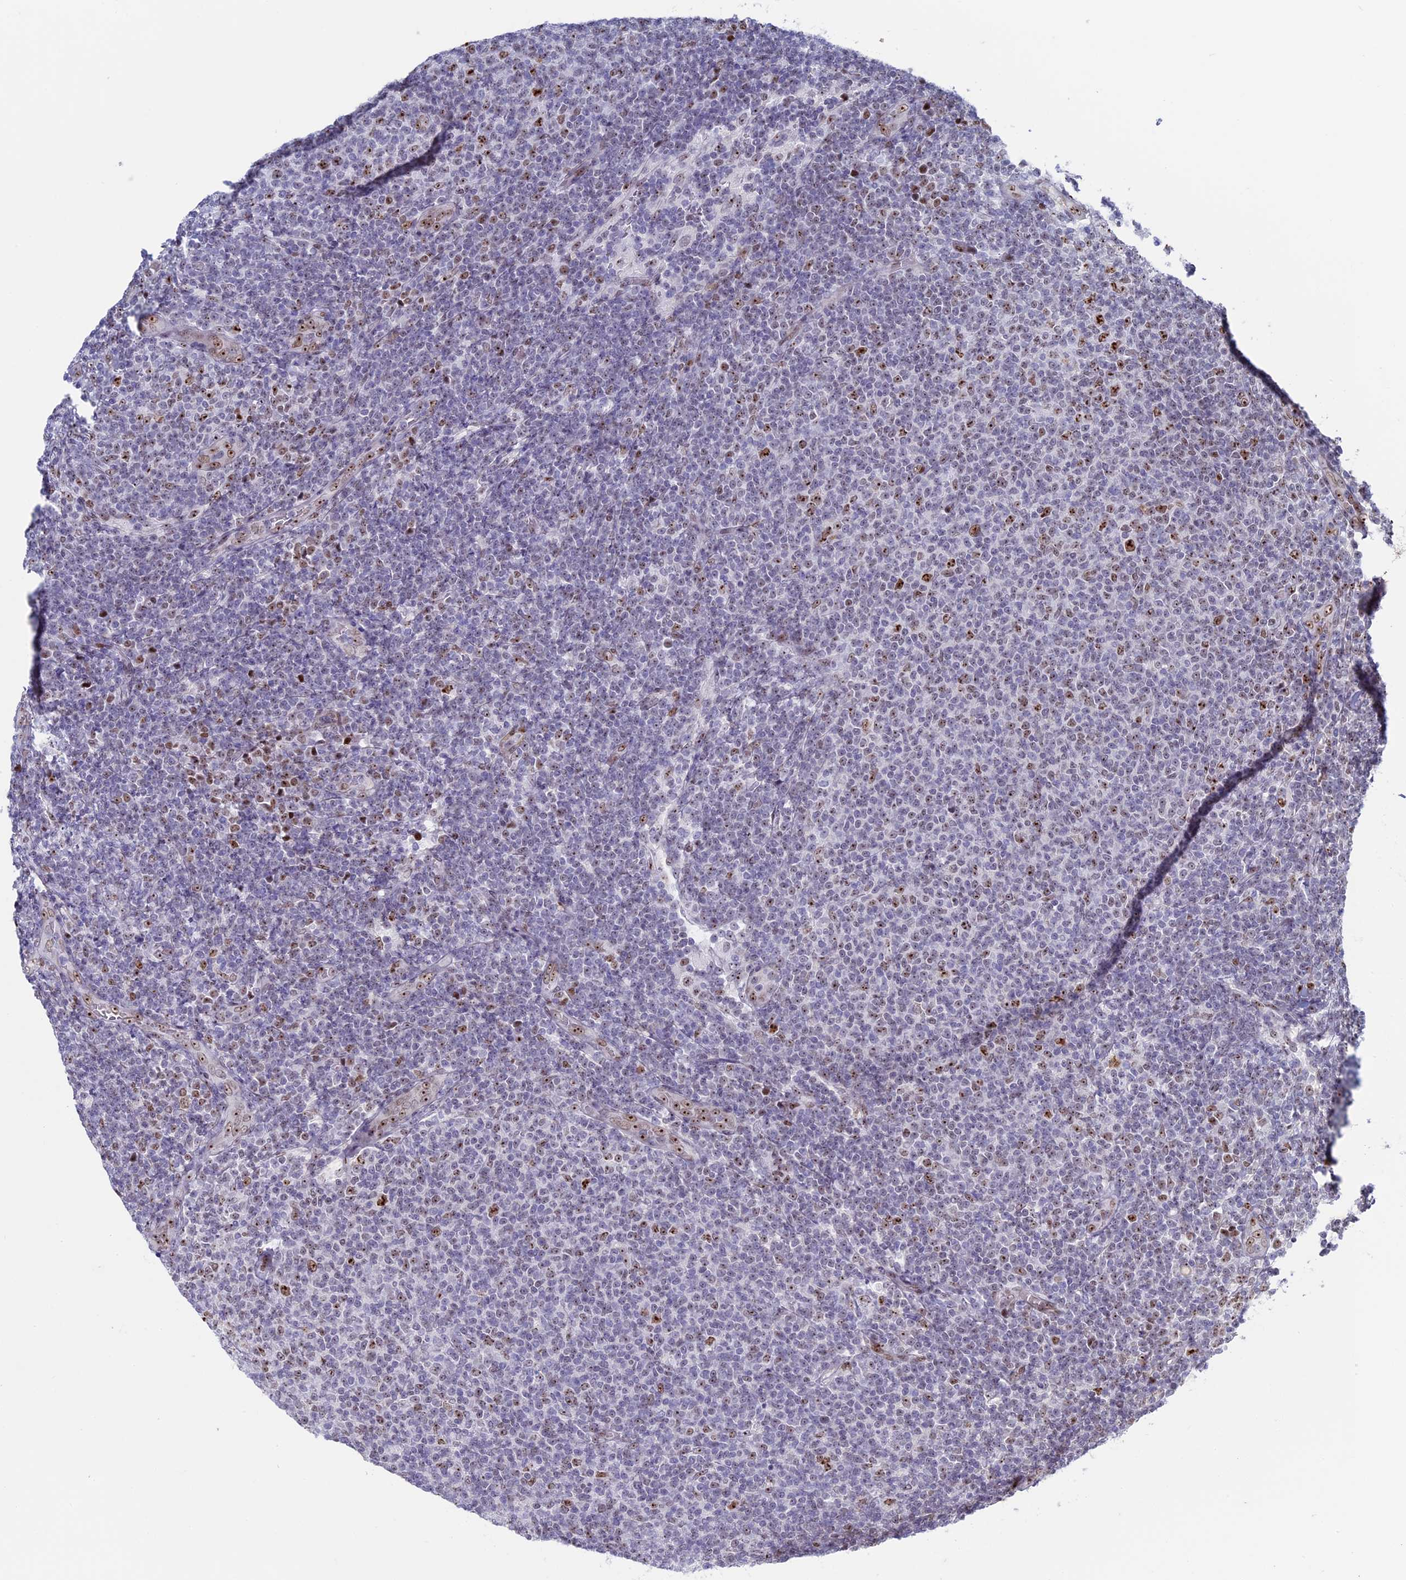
{"staining": {"intensity": "moderate", "quantity": "<25%", "location": "nuclear"}, "tissue": "lymphoma", "cell_type": "Tumor cells", "image_type": "cancer", "snomed": [{"axis": "morphology", "description": "Malignant lymphoma, non-Hodgkin's type, Low grade"}, {"axis": "topography", "description": "Lymph node"}], "caption": "IHC of lymphoma shows low levels of moderate nuclear expression in approximately <25% of tumor cells.", "gene": "CCDC86", "patient": {"sex": "male", "age": 66}}